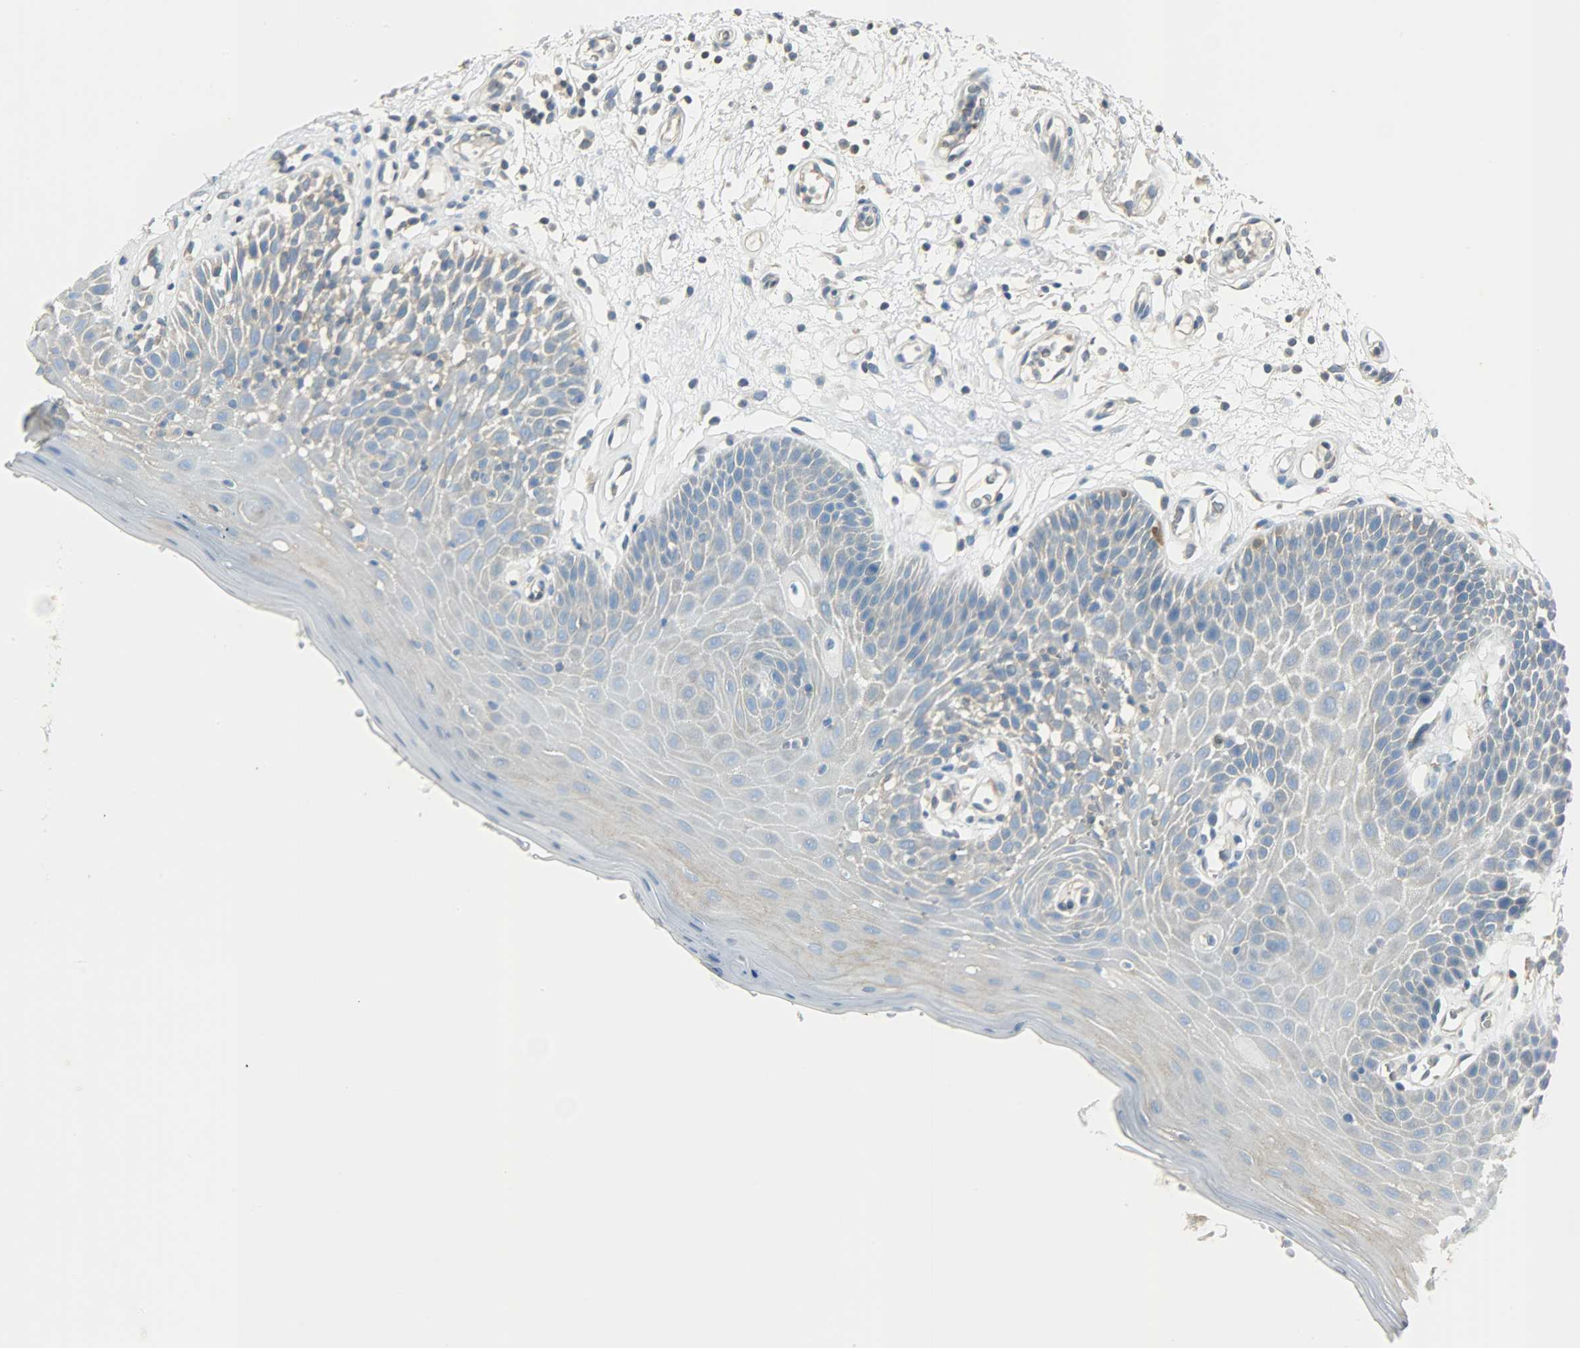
{"staining": {"intensity": "weak", "quantity": "25%-75%", "location": "cytoplasmic/membranous"}, "tissue": "oral mucosa", "cell_type": "Squamous epithelial cells", "image_type": "normal", "snomed": [{"axis": "morphology", "description": "Normal tissue, NOS"}, {"axis": "morphology", "description": "Squamous cell carcinoma, NOS"}, {"axis": "topography", "description": "Skeletal muscle"}, {"axis": "topography", "description": "Oral tissue"}, {"axis": "topography", "description": "Head-Neck"}], "caption": "Brown immunohistochemical staining in benign oral mucosa demonstrates weak cytoplasmic/membranous expression in approximately 25%-75% of squamous epithelial cells.", "gene": "TSC22D2", "patient": {"sex": "male", "age": 71}}